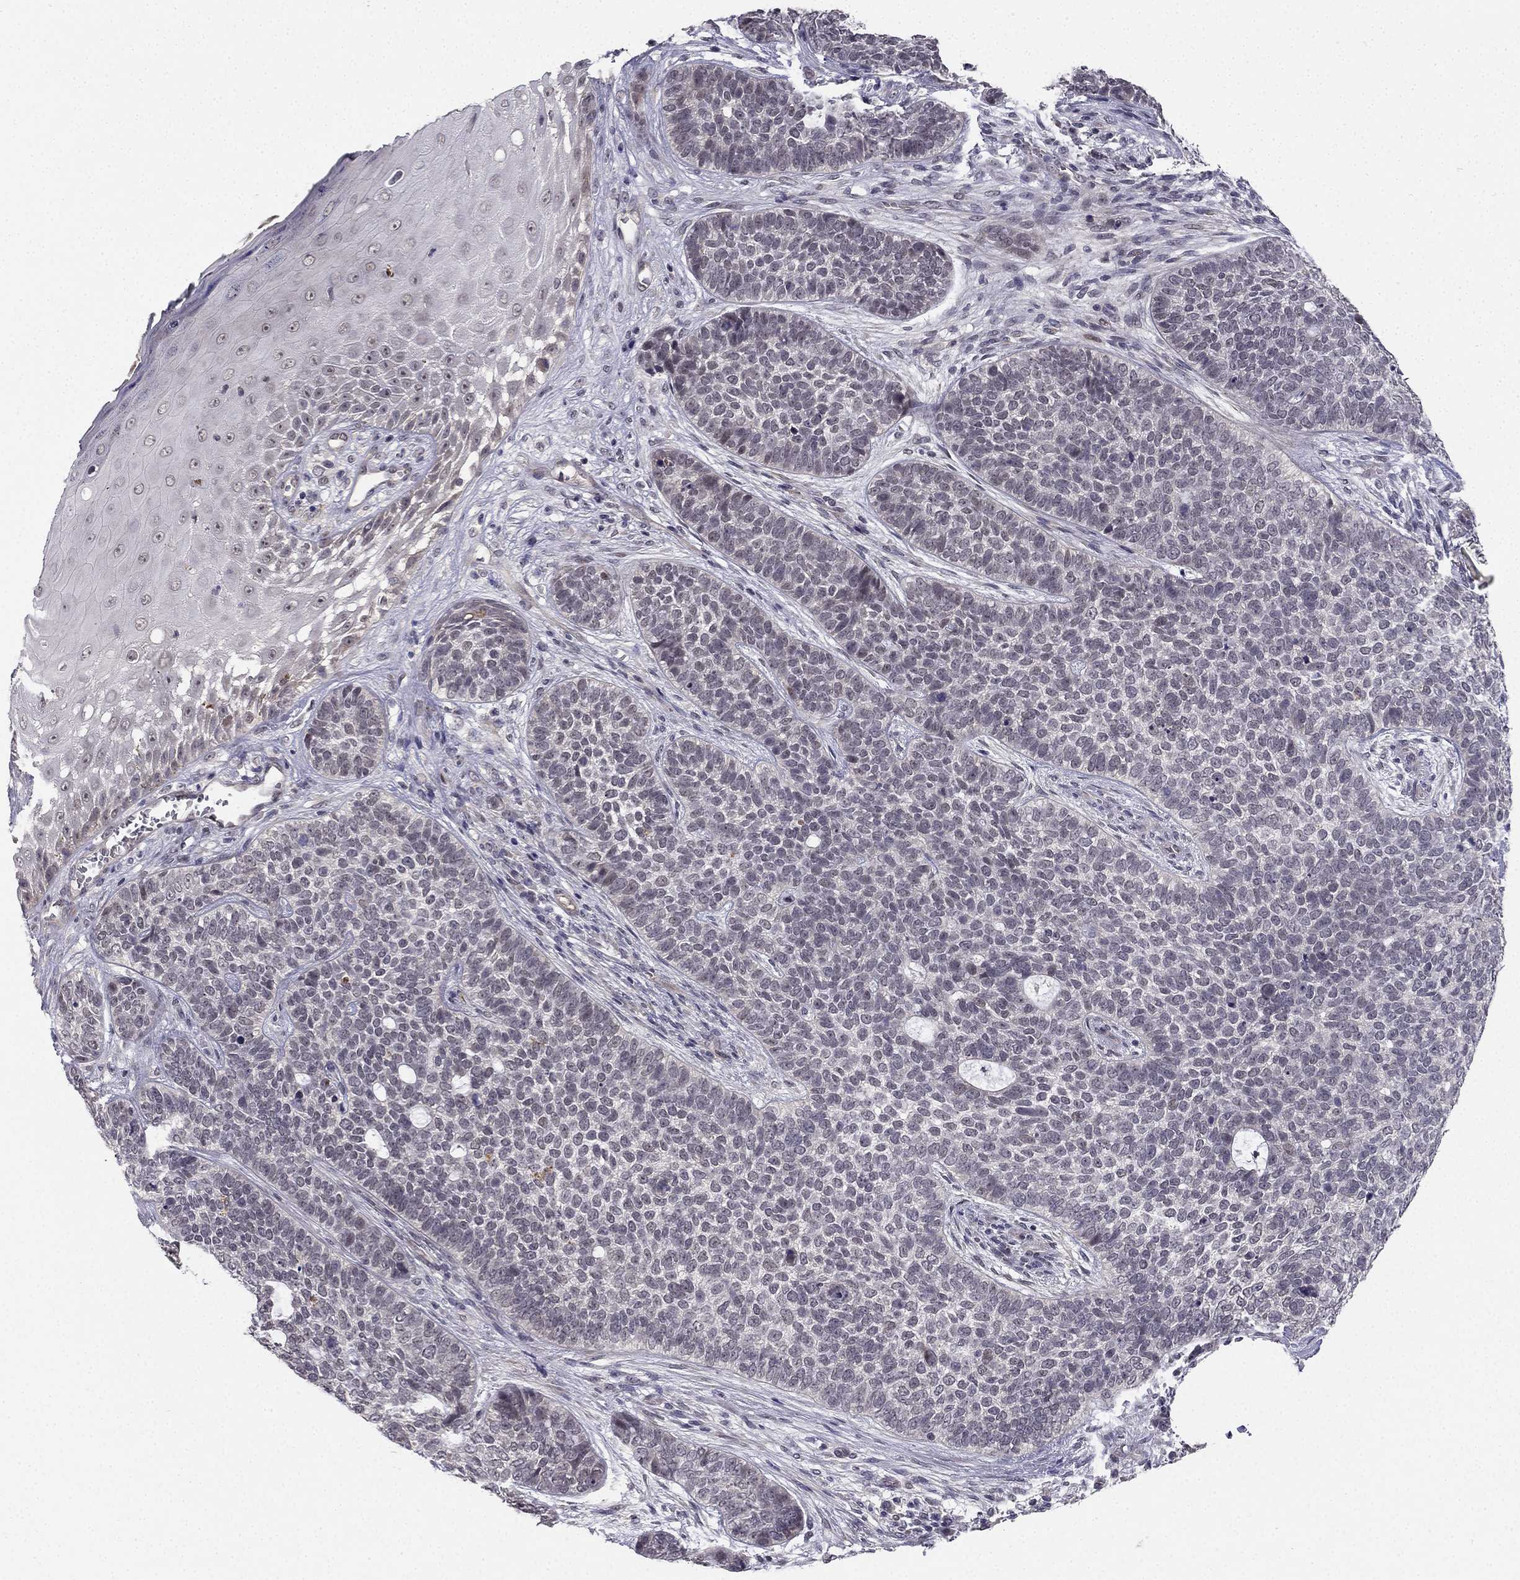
{"staining": {"intensity": "negative", "quantity": "none", "location": "none"}, "tissue": "skin cancer", "cell_type": "Tumor cells", "image_type": "cancer", "snomed": [{"axis": "morphology", "description": "Basal cell carcinoma"}, {"axis": "topography", "description": "Skin"}], "caption": "Immunohistochemistry (IHC) histopathology image of neoplastic tissue: skin cancer (basal cell carcinoma) stained with DAB (3,3'-diaminobenzidine) displays no significant protein staining in tumor cells. (DAB (3,3'-diaminobenzidine) immunohistochemistry with hematoxylin counter stain).", "gene": "CHST8", "patient": {"sex": "female", "age": 69}}